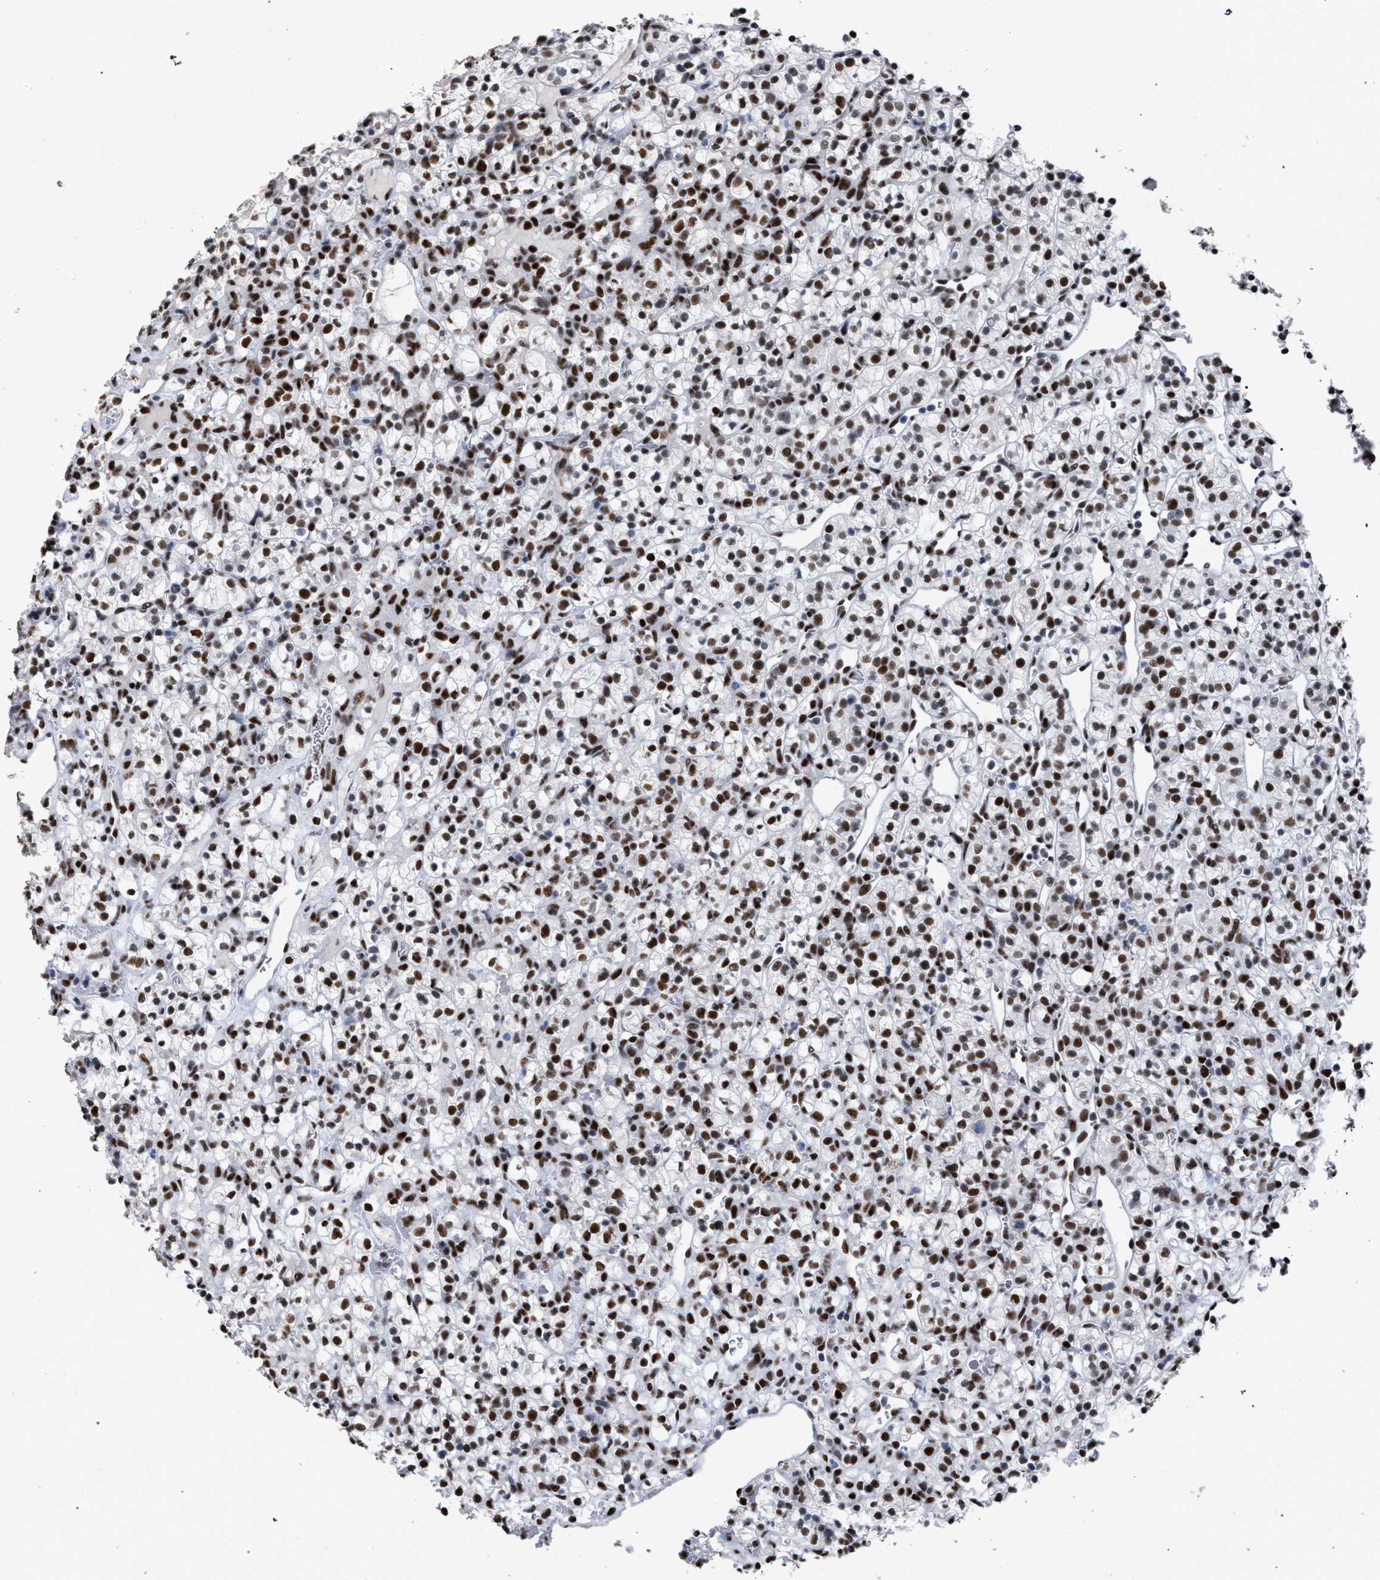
{"staining": {"intensity": "strong", "quantity": ">75%", "location": "nuclear"}, "tissue": "renal cancer", "cell_type": "Tumor cells", "image_type": "cancer", "snomed": [{"axis": "morphology", "description": "Adenocarcinoma, NOS"}, {"axis": "topography", "description": "Kidney"}], "caption": "Approximately >75% of tumor cells in human renal cancer (adenocarcinoma) demonstrate strong nuclear protein staining as visualized by brown immunohistochemical staining.", "gene": "TP53BP1", "patient": {"sex": "female", "age": 57}}